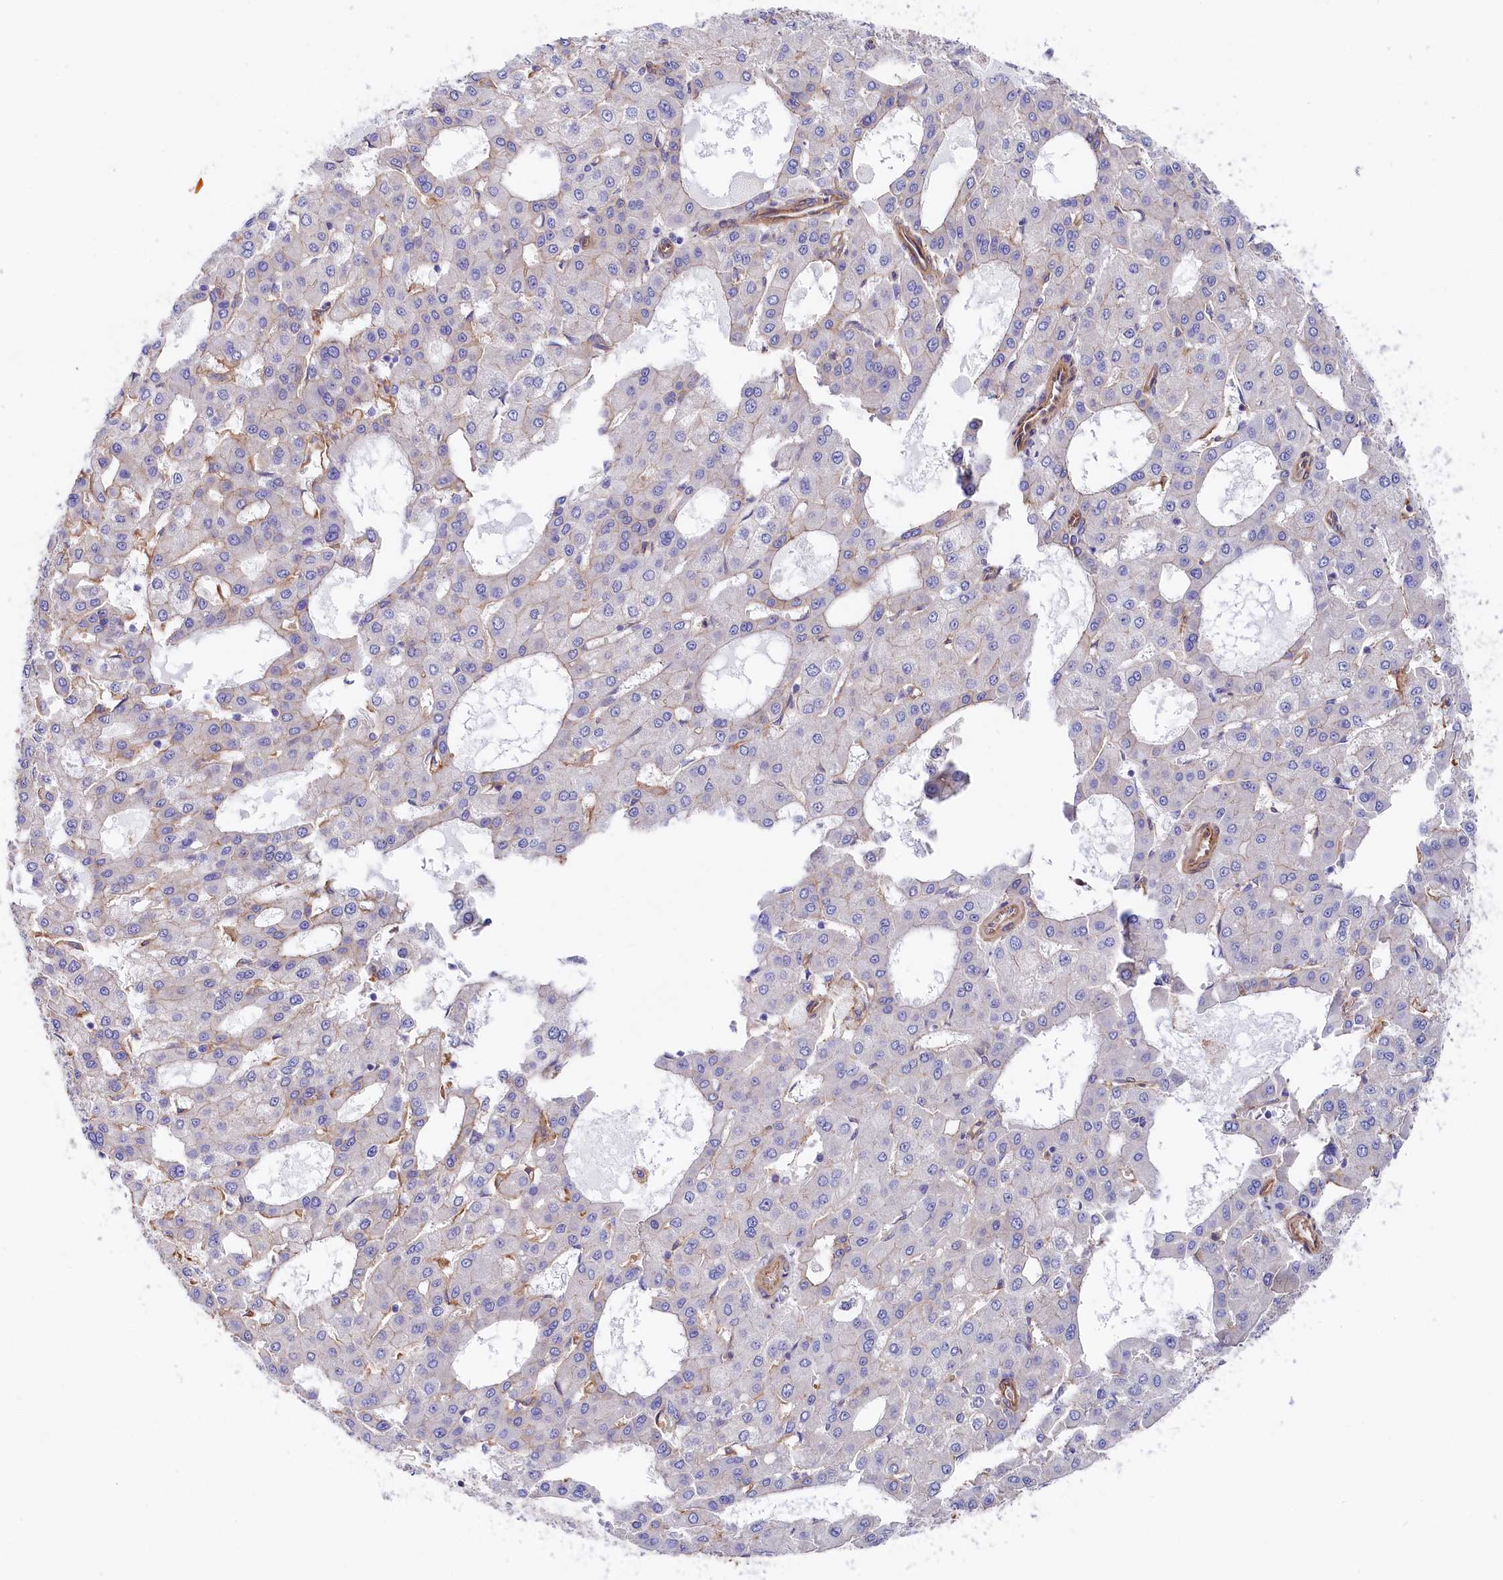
{"staining": {"intensity": "negative", "quantity": "none", "location": "none"}, "tissue": "liver cancer", "cell_type": "Tumor cells", "image_type": "cancer", "snomed": [{"axis": "morphology", "description": "Carcinoma, Hepatocellular, NOS"}, {"axis": "topography", "description": "Liver"}], "caption": "A high-resolution photomicrograph shows immunohistochemistry staining of liver cancer (hepatocellular carcinoma), which shows no significant expression in tumor cells.", "gene": "TNKS1BP1", "patient": {"sex": "male", "age": 47}}